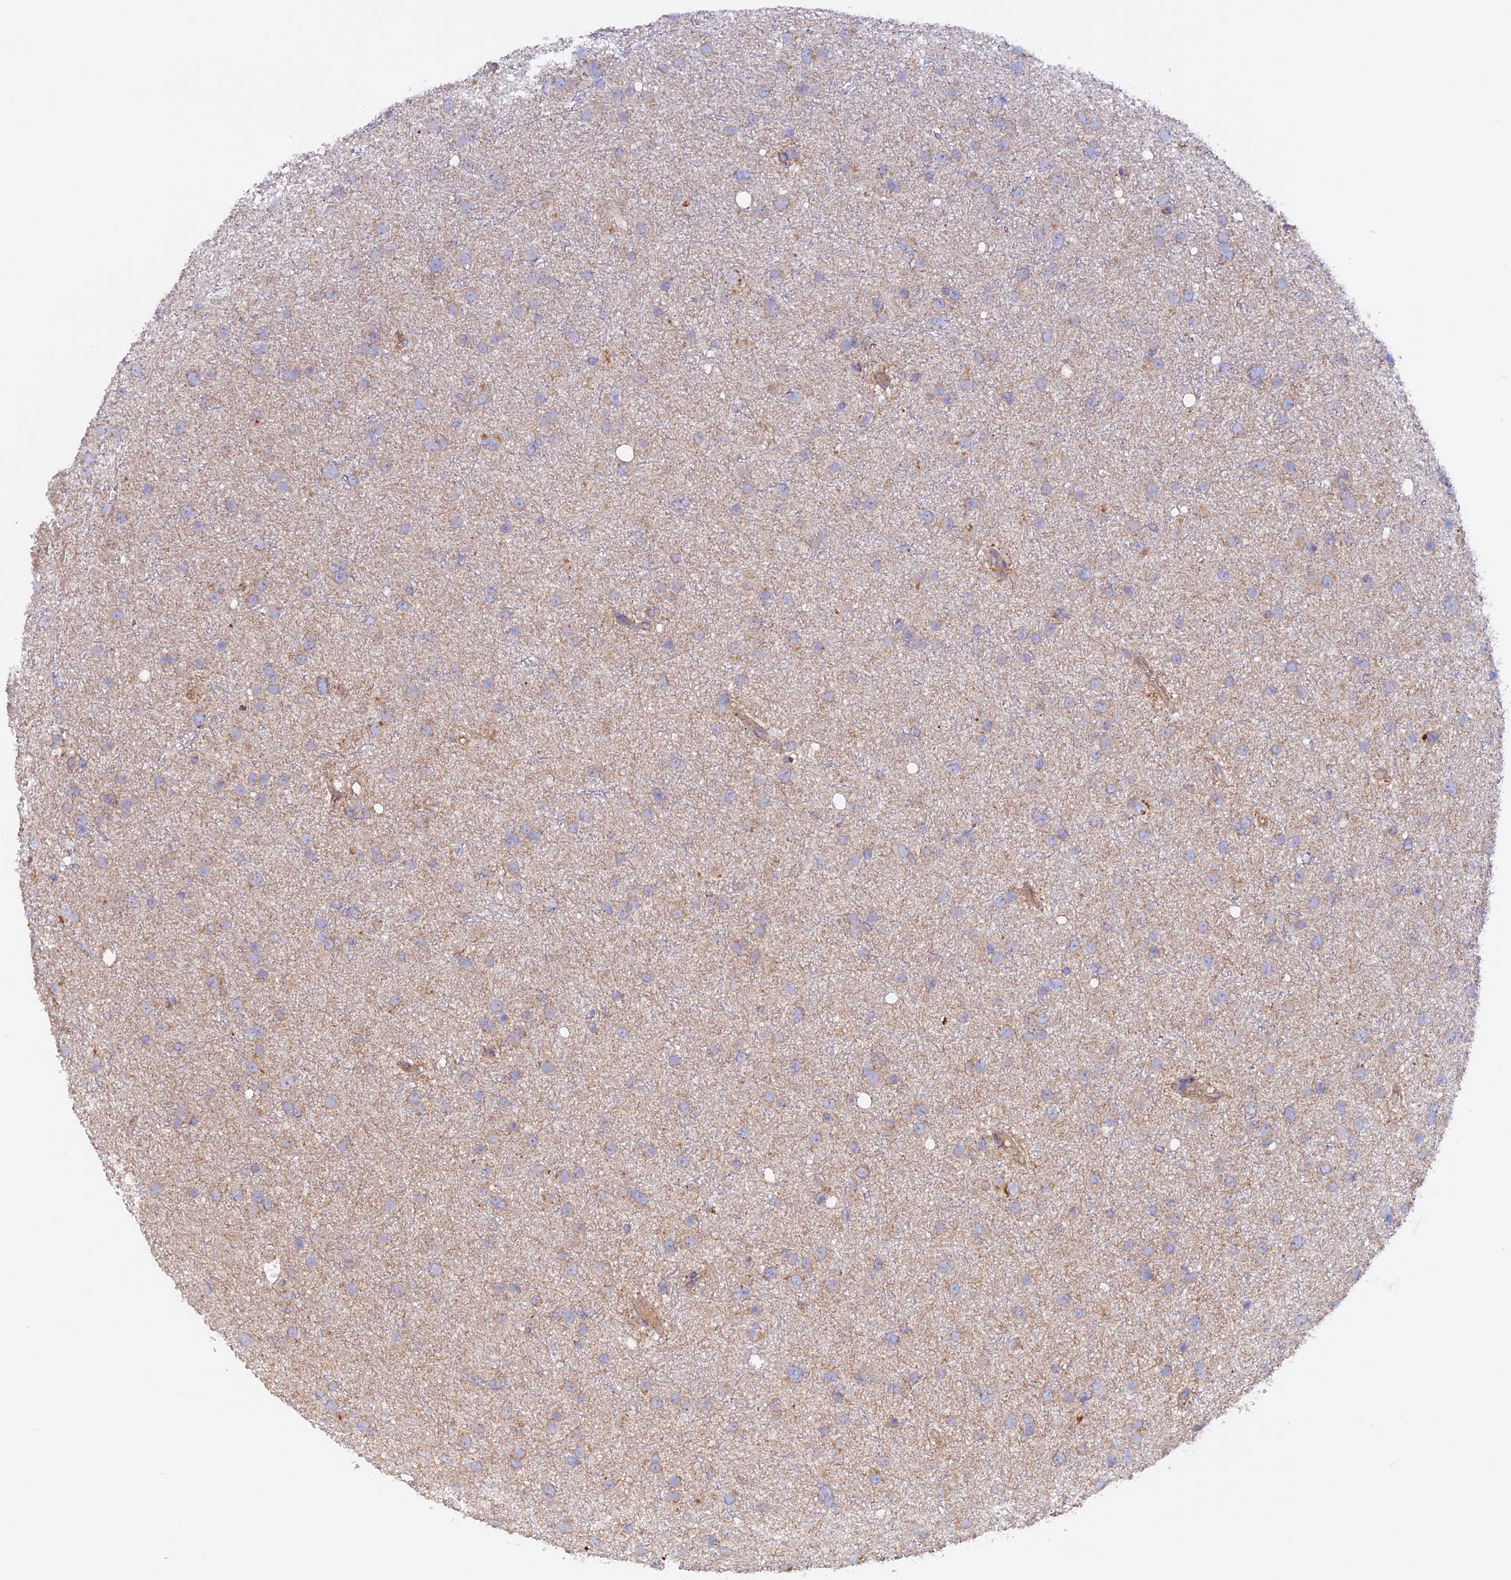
{"staining": {"intensity": "weak", "quantity": "<25%", "location": "cytoplasmic/membranous"}, "tissue": "glioma", "cell_type": "Tumor cells", "image_type": "cancer", "snomed": [{"axis": "morphology", "description": "Glioma, malignant, Low grade"}, {"axis": "topography", "description": "Cerebral cortex"}], "caption": "This is a image of IHC staining of glioma, which shows no expression in tumor cells.", "gene": "DUS3L", "patient": {"sex": "female", "age": 39}}